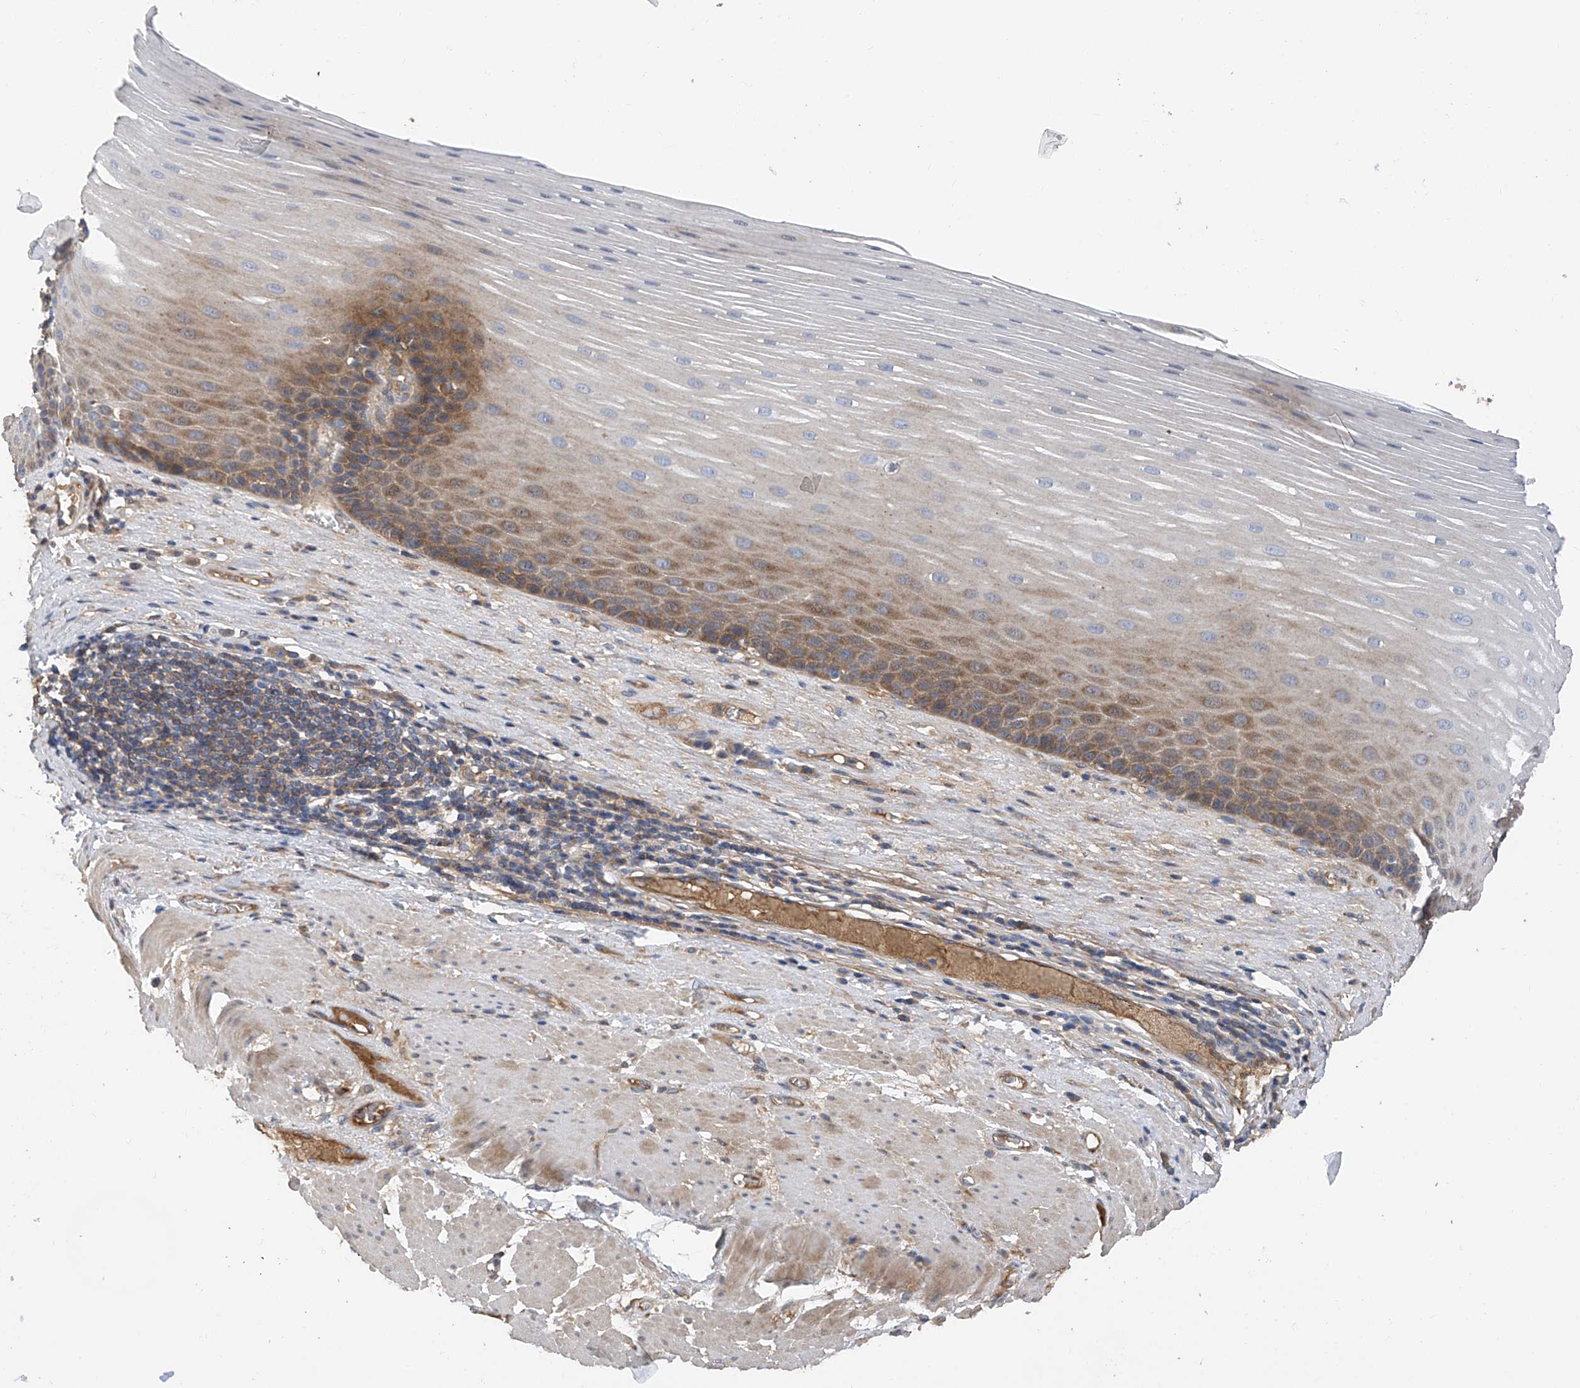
{"staining": {"intensity": "moderate", "quantity": ">75%", "location": "cytoplasmic/membranous"}, "tissue": "esophagus", "cell_type": "Squamous epithelial cells", "image_type": "normal", "snomed": [{"axis": "morphology", "description": "Normal tissue, NOS"}, {"axis": "topography", "description": "Esophagus"}], "caption": "Immunohistochemistry of normal esophagus exhibits medium levels of moderate cytoplasmic/membranous positivity in approximately >75% of squamous epithelial cells. The protein of interest is stained brown, and the nuclei are stained in blue (DAB (3,3'-diaminobenzidine) IHC with brightfield microscopy, high magnification).", "gene": "PTK2", "patient": {"sex": "male", "age": 62}}